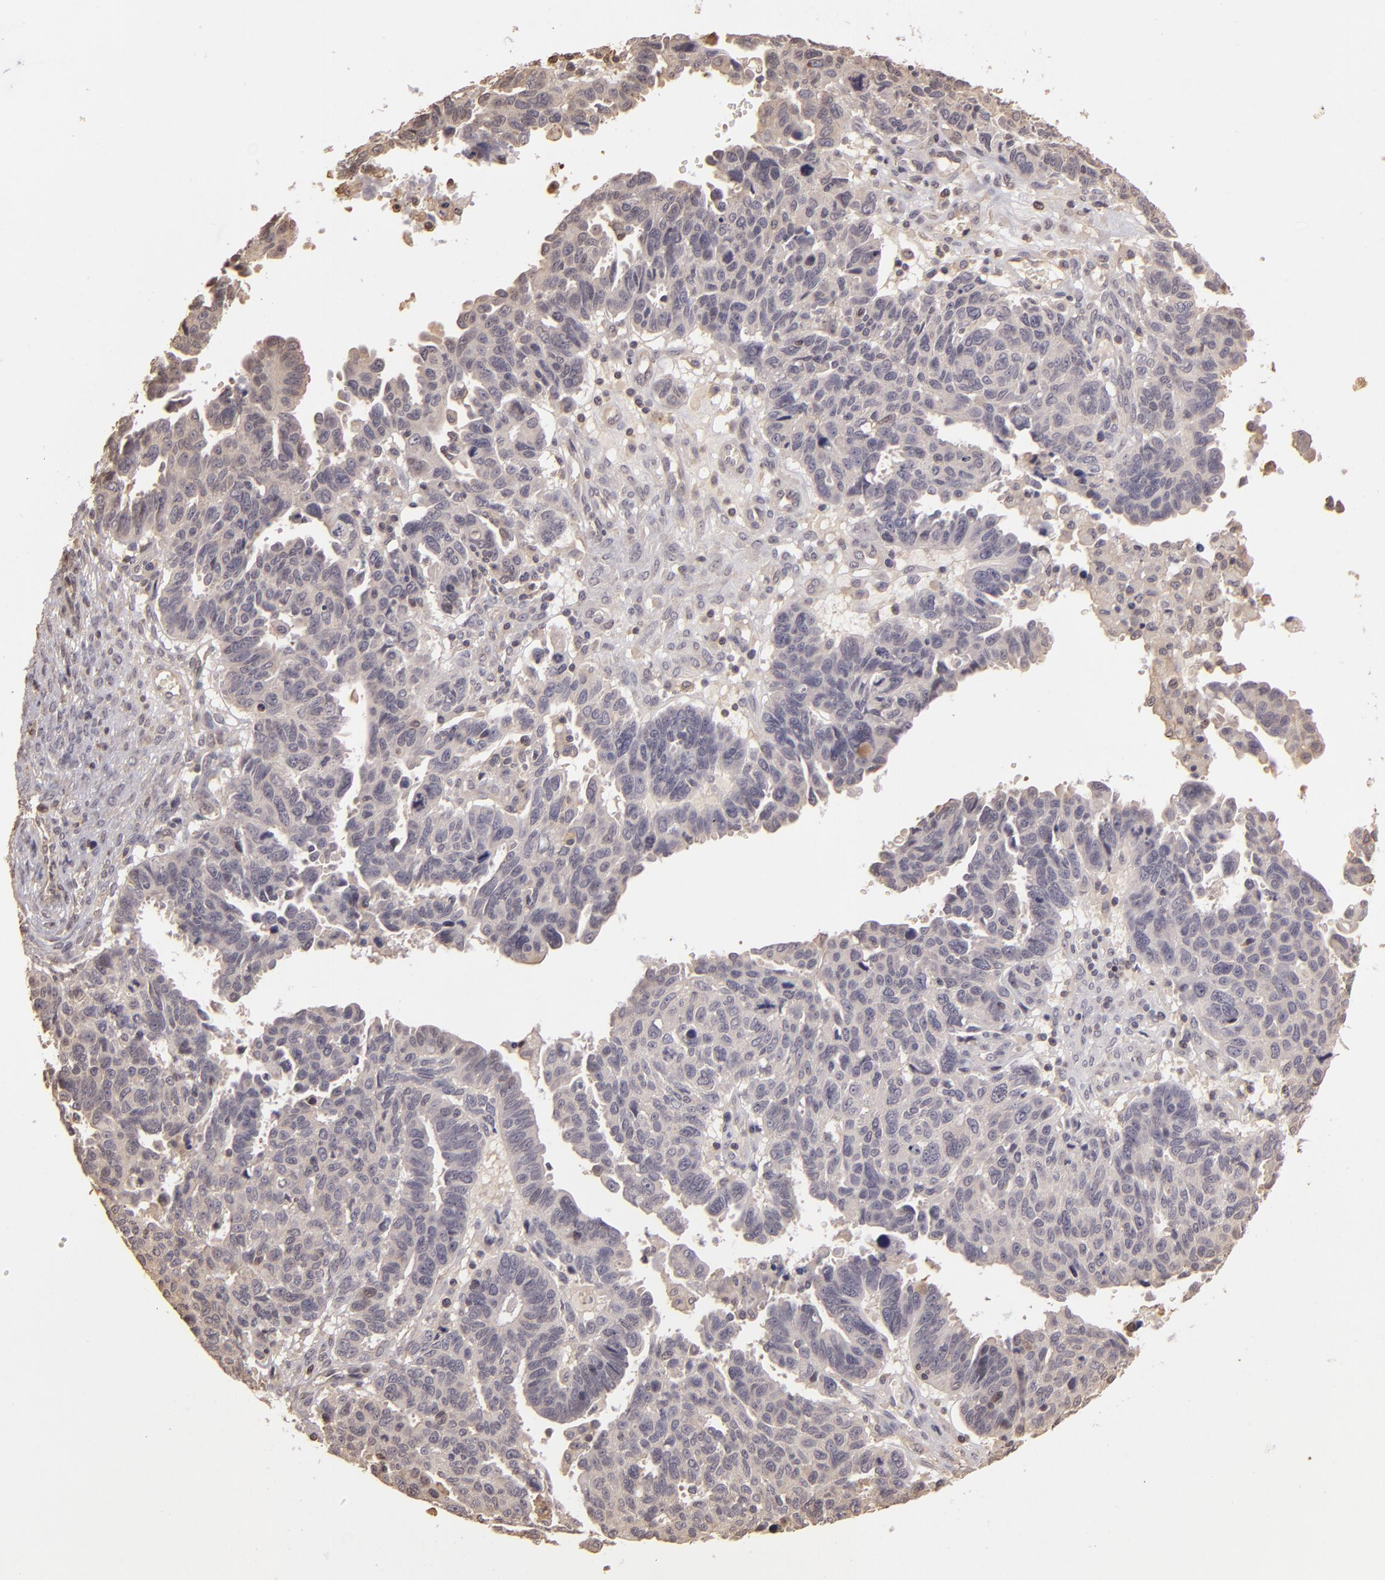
{"staining": {"intensity": "negative", "quantity": "none", "location": "none"}, "tissue": "ovarian cancer", "cell_type": "Tumor cells", "image_type": "cancer", "snomed": [{"axis": "morphology", "description": "Carcinoma, endometroid"}, {"axis": "morphology", "description": "Cystadenocarcinoma, serous, NOS"}, {"axis": "topography", "description": "Ovary"}], "caption": "There is no significant positivity in tumor cells of ovarian endometroid carcinoma.", "gene": "ARPC2", "patient": {"sex": "female", "age": 45}}